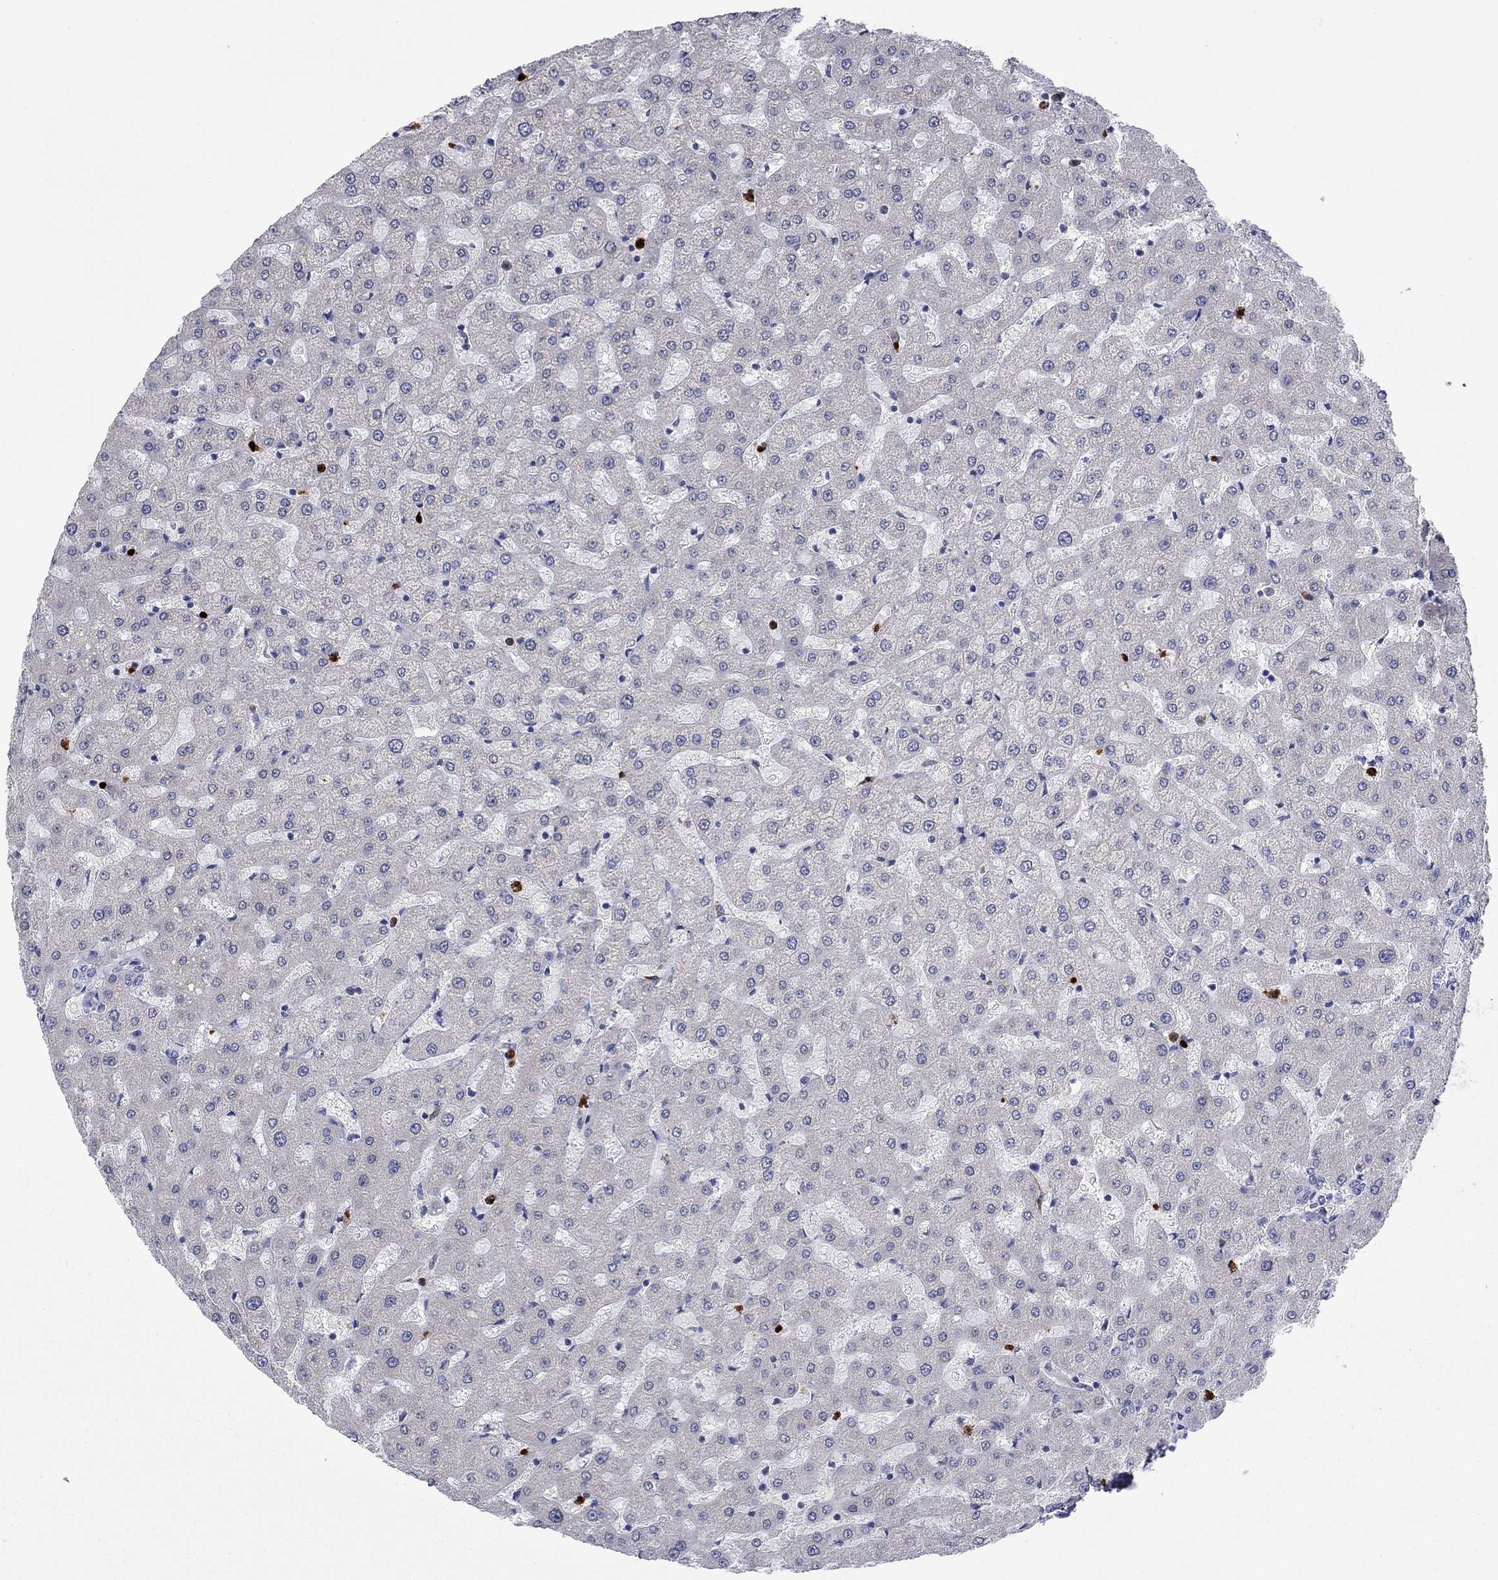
{"staining": {"intensity": "negative", "quantity": "none", "location": "none"}, "tissue": "liver", "cell_type": "Cholangiocytes", "image_type": "normal", "snomed": [{"axis": "morphology", "description": "Normal tissue, NOS"}, {"axis": "topography", "description": "Liver"}], "caption": "Human liver stained for a protein using immunohistochemistry reveals no expression in cholangiocytes.", "gene": "MTRFR", "patient": {"sex": "female", "age": 50}}